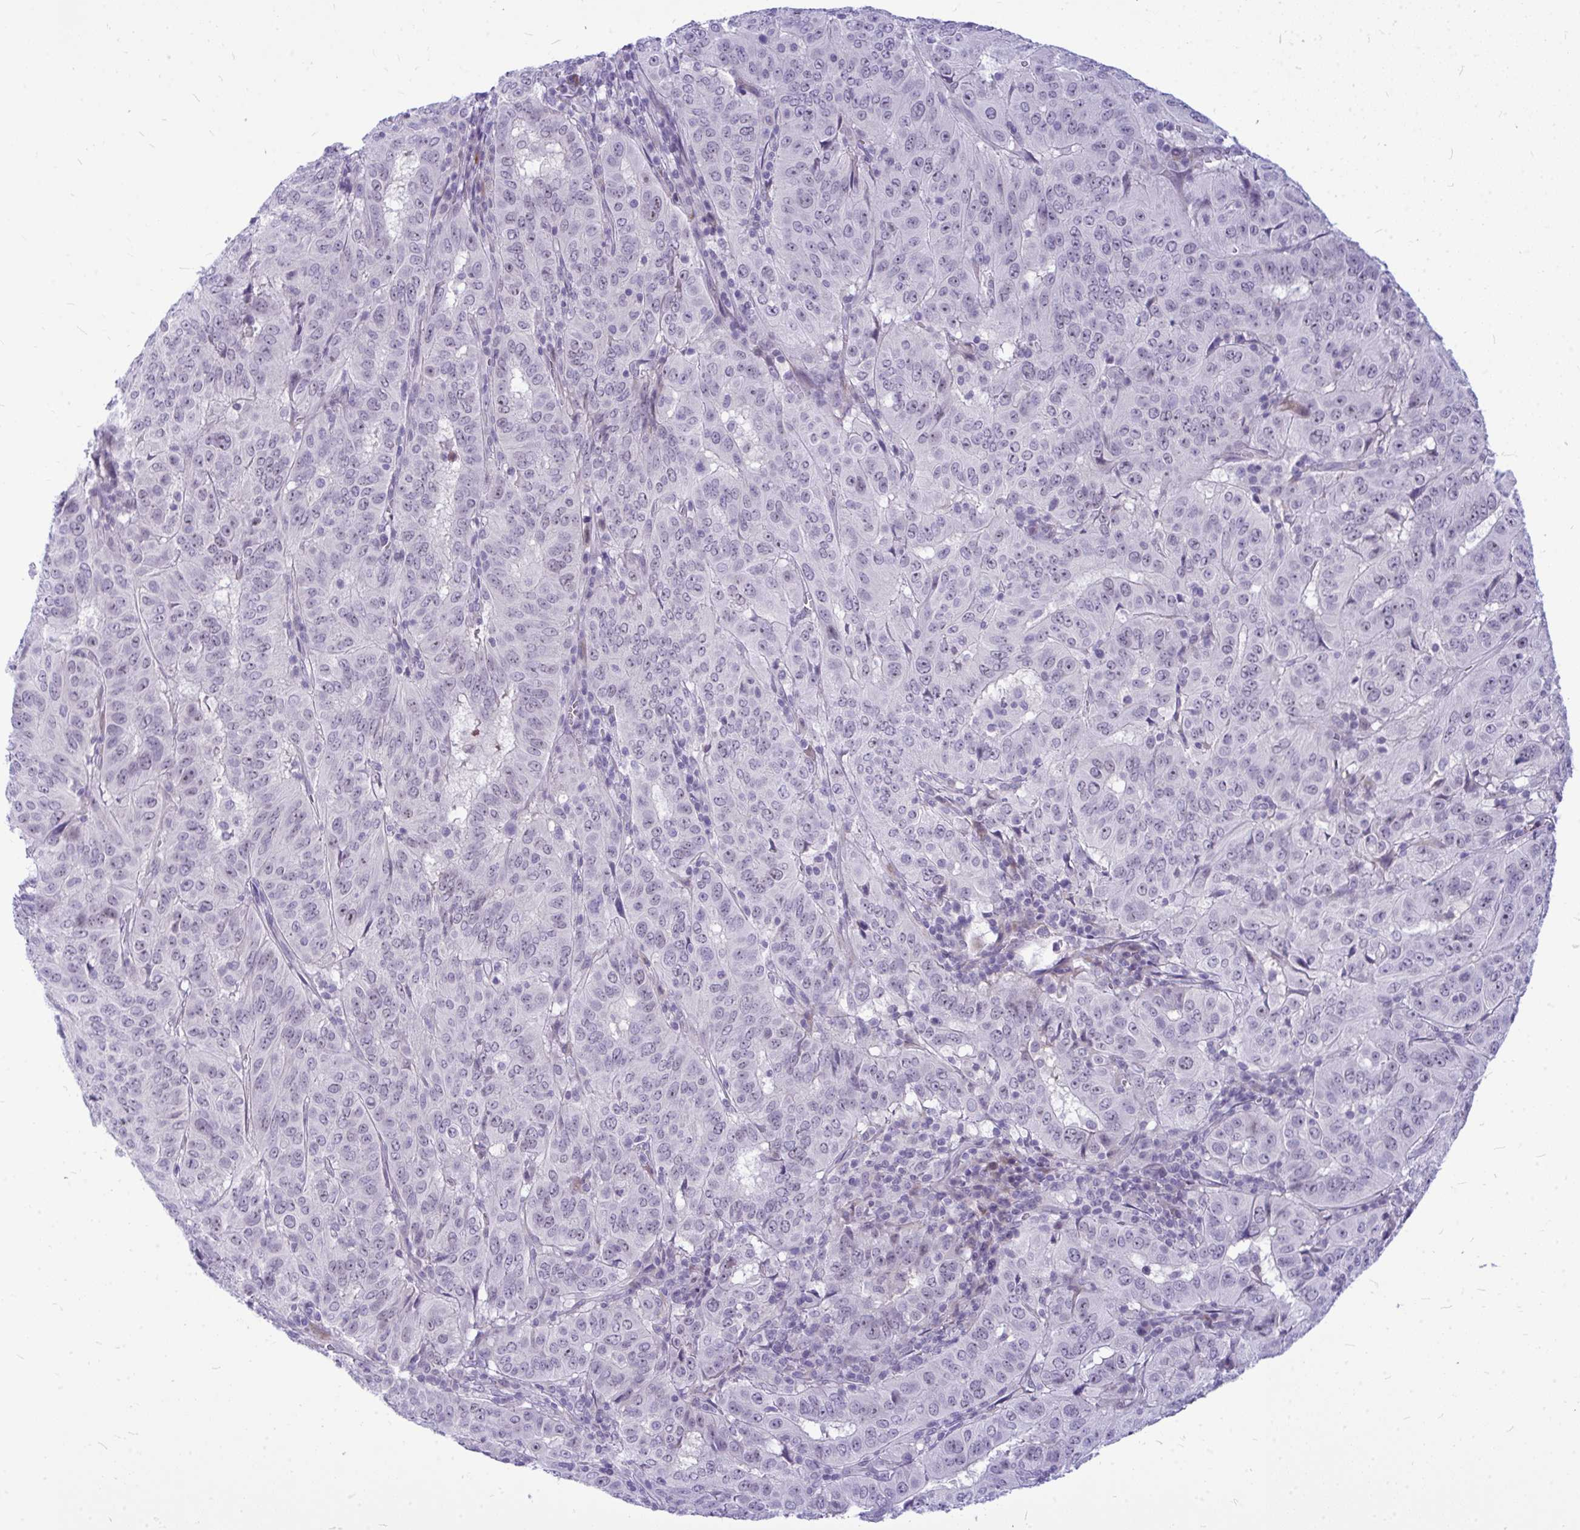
{"staining": {"intensity": "negative", "quantity": "none", "location": "none"}, "tissue": "pancreatic cancer", "cell_type": "Tumor cells", "image_type": "cancer", "snomed": [{"axis": "morphology", "description": "Adenocarcinoma, NOS"}, {"axis": "topography", "description": "Pancreas"}], "caption": "High power microscopy image of an immunohistochemistry image of pancreatic cancer (adenocarcinoma), revealing no significant expression in tumor cells.", "gene": "ZSCAN25", "patient": {"sex": "male", "age": 63}}